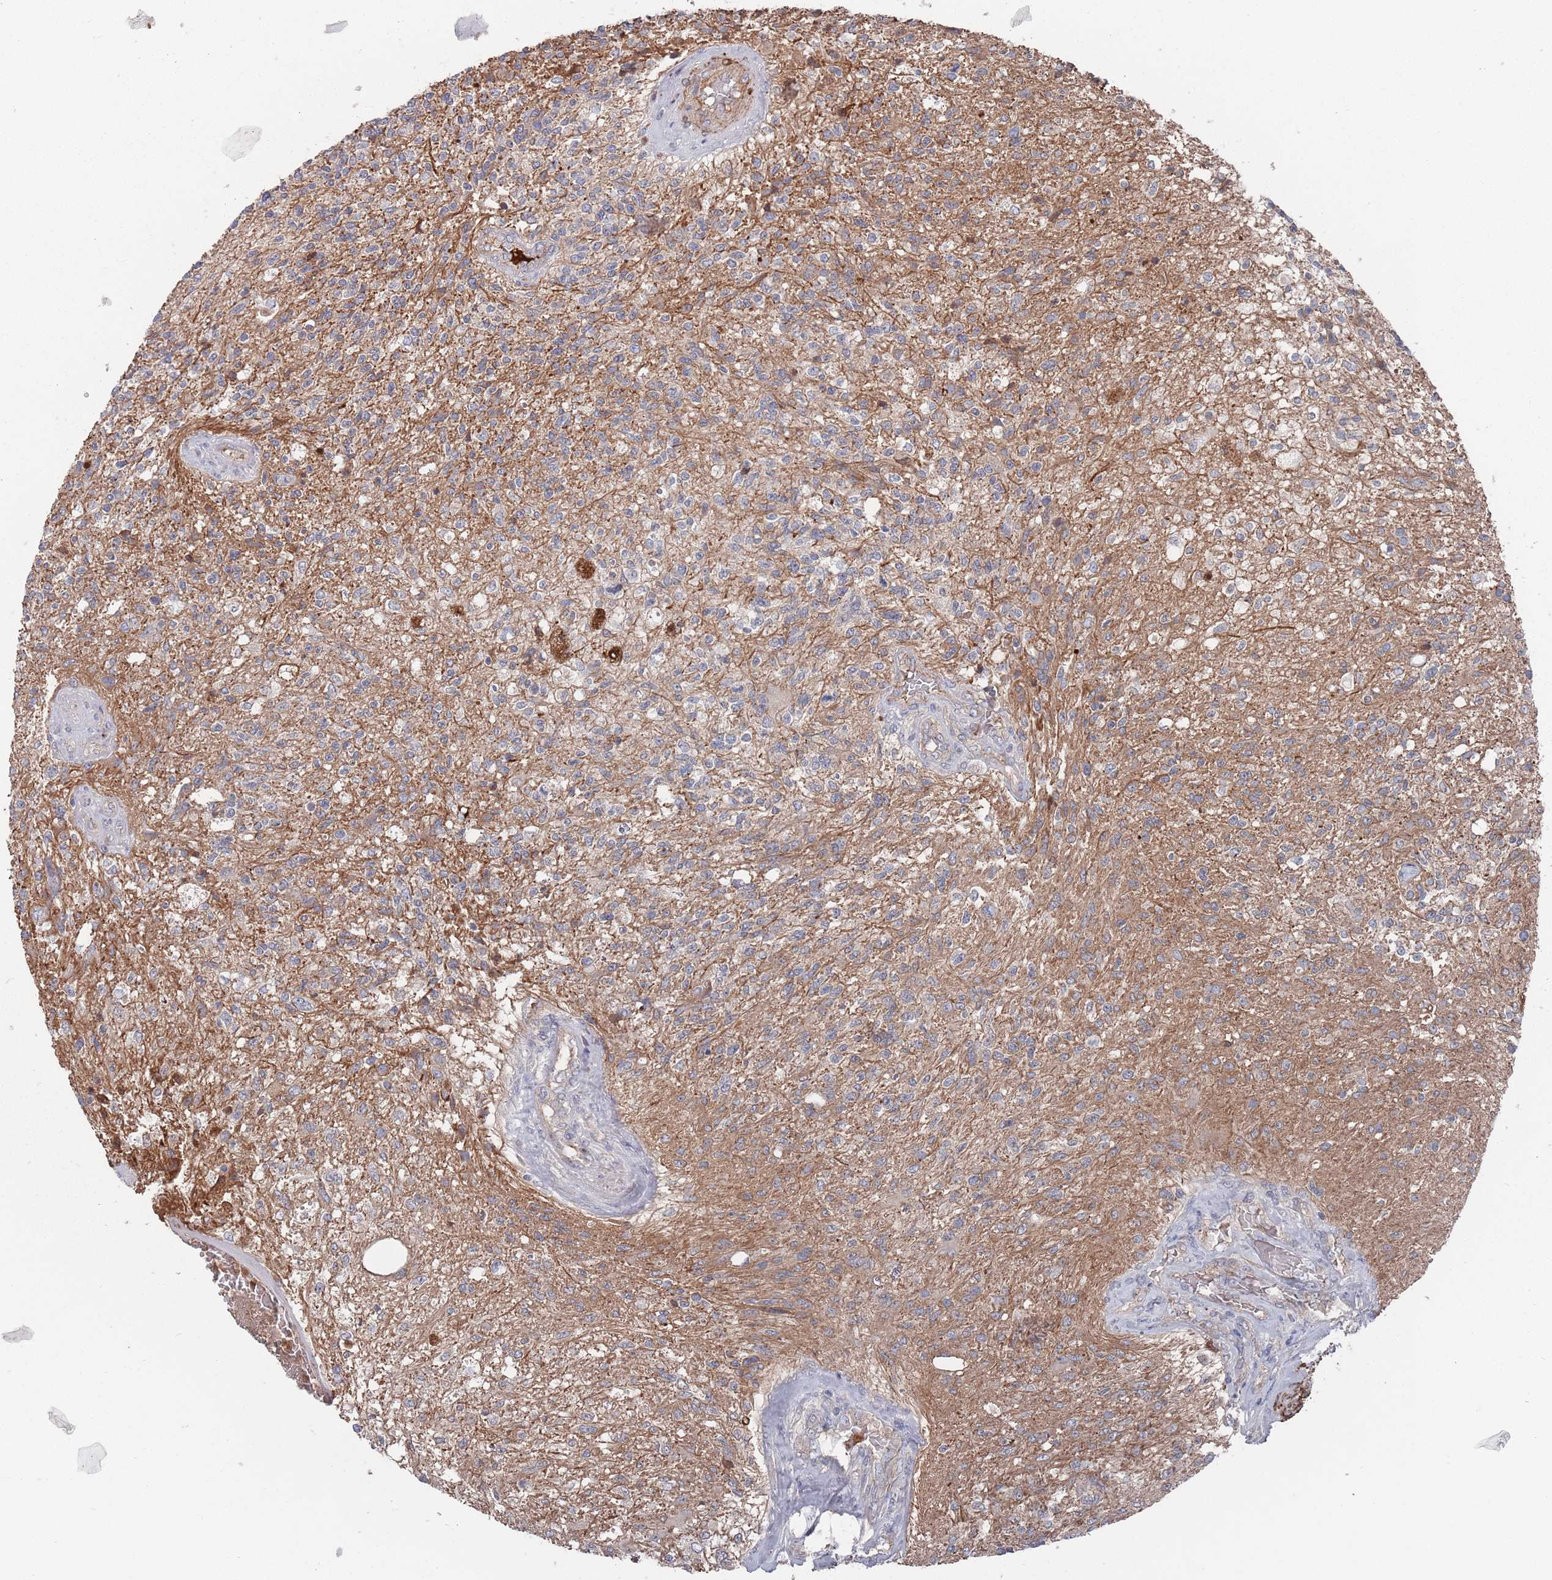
{"staining": {"intensity": "negative", "quantity": "none", "location": "none"}, "tissue": "glioma", "cell_type": "Tumor cells", "image_type": "cancer", "snomed": [{"axis": "morphology", "description": "Glioma, malignant, High grade"}, {"axis": "topography", "description": "Brain"}], "caption": "High magnification brightfield microscopy of malignant glioma (high-grade) stained with DAB (brown) and counterstained with hematoxylin (blue): tumor cells show no significant staining. (DAB IHC with hematoxylin counter stain).", "gene": "PLEKHA4", "patient": {"sex": "male", "age": 56}}